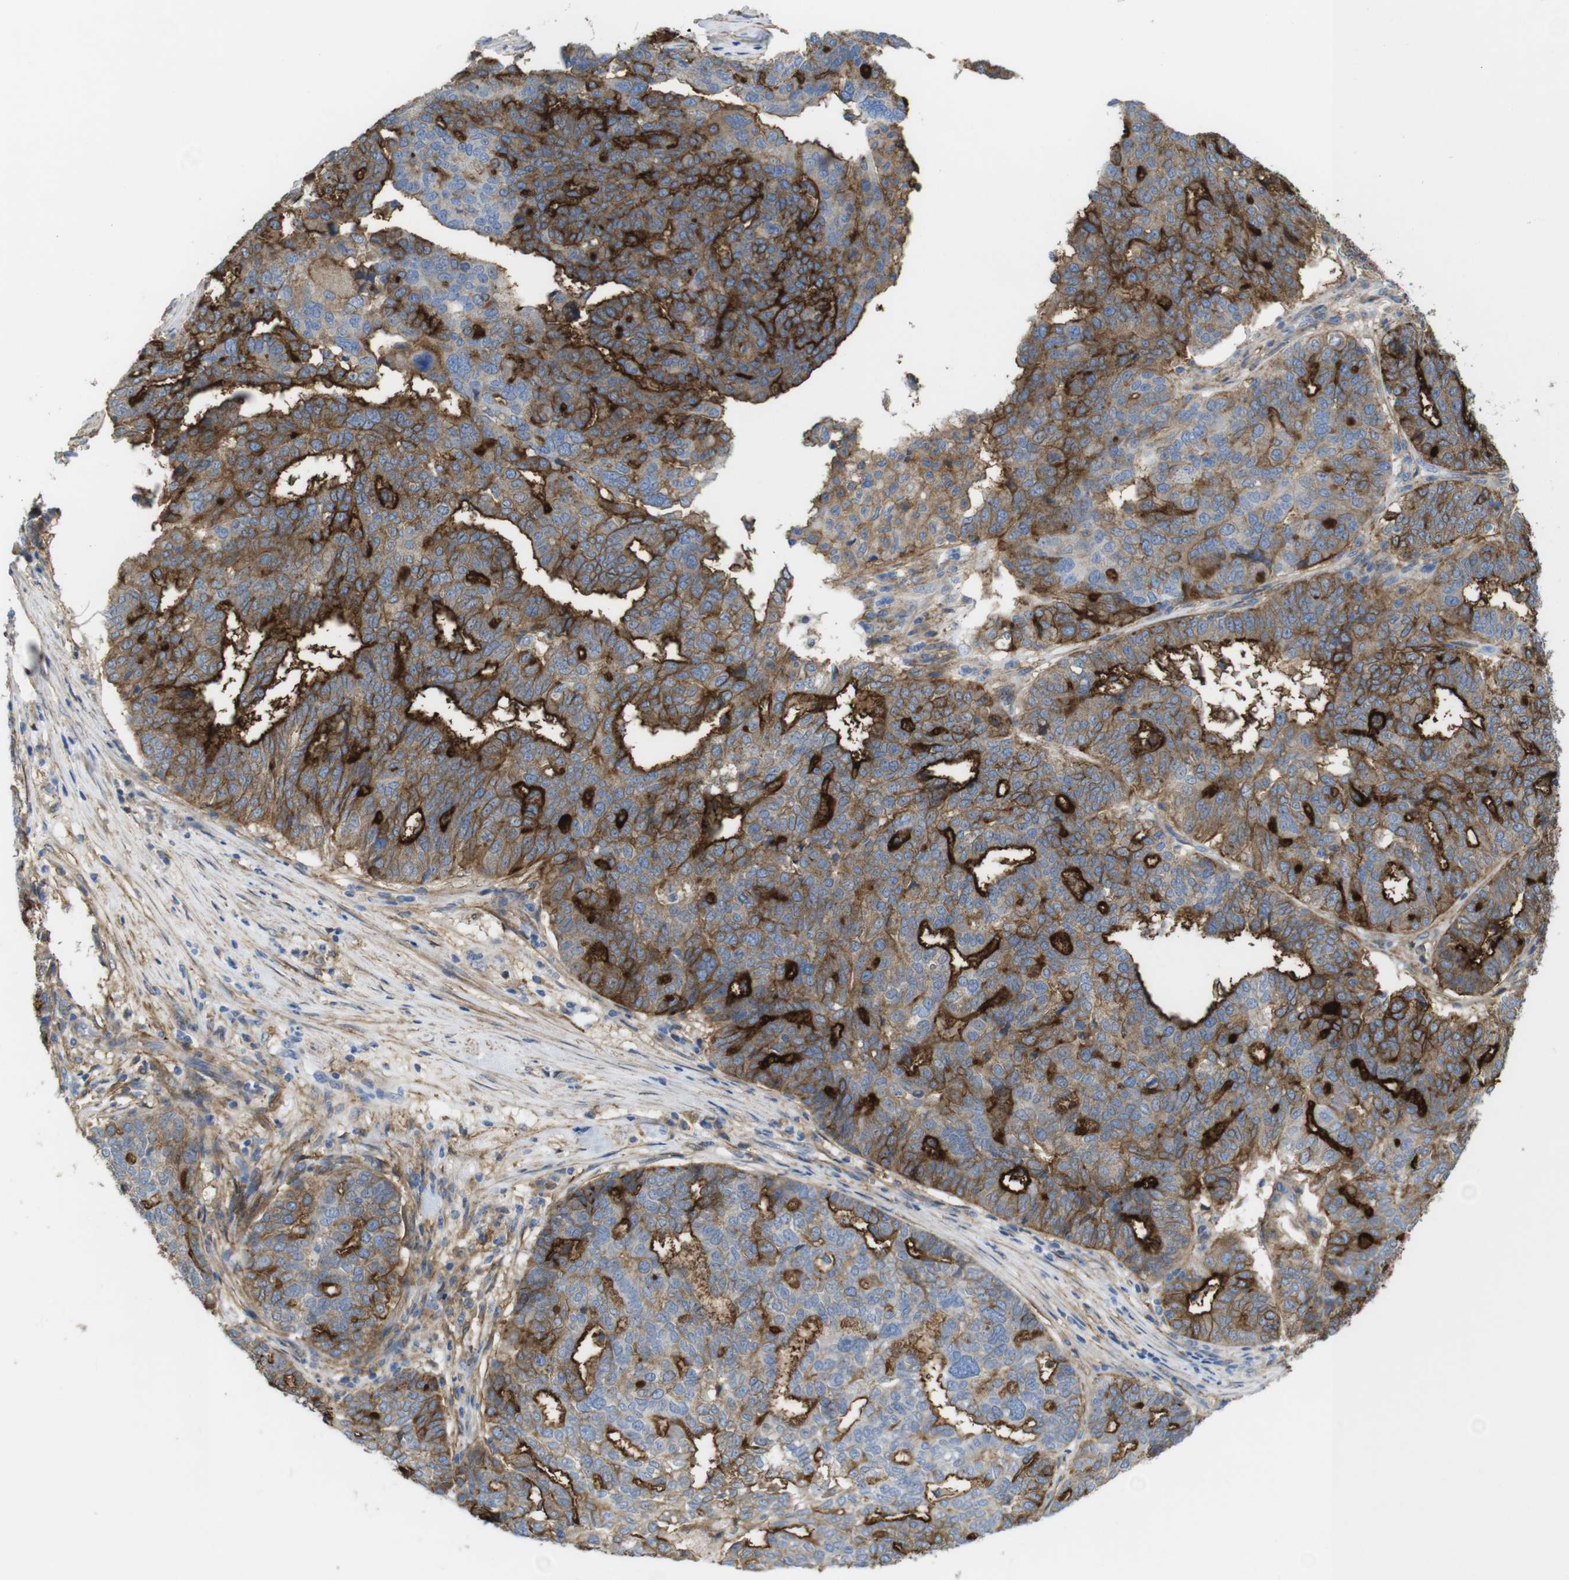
{"staining": {"intensity": "strong", "quantity": "25%-75%", "location": "cytoplasmic/membranous"}, "tissue": "ovarian cancer", "cell_type": "Tumor cells", "image_type": "cancer", "snomed": [{"axis": "morphology", "description": "Cystadenocarcinoma, serous, NOS"}, {"axis": "topography", "description": "Ovary"}], "caption": "Immunohistochemistry photomicrograph of human serous cystadenocarcinoma (ovarian) stained for a protein (brown), which exhibits high levels of strong cytoplasmic/membranous staining in about 25%-75% of tumor cells.", "gene": "CYBRD1", "patient": {"sex": "female", "age": 59}}